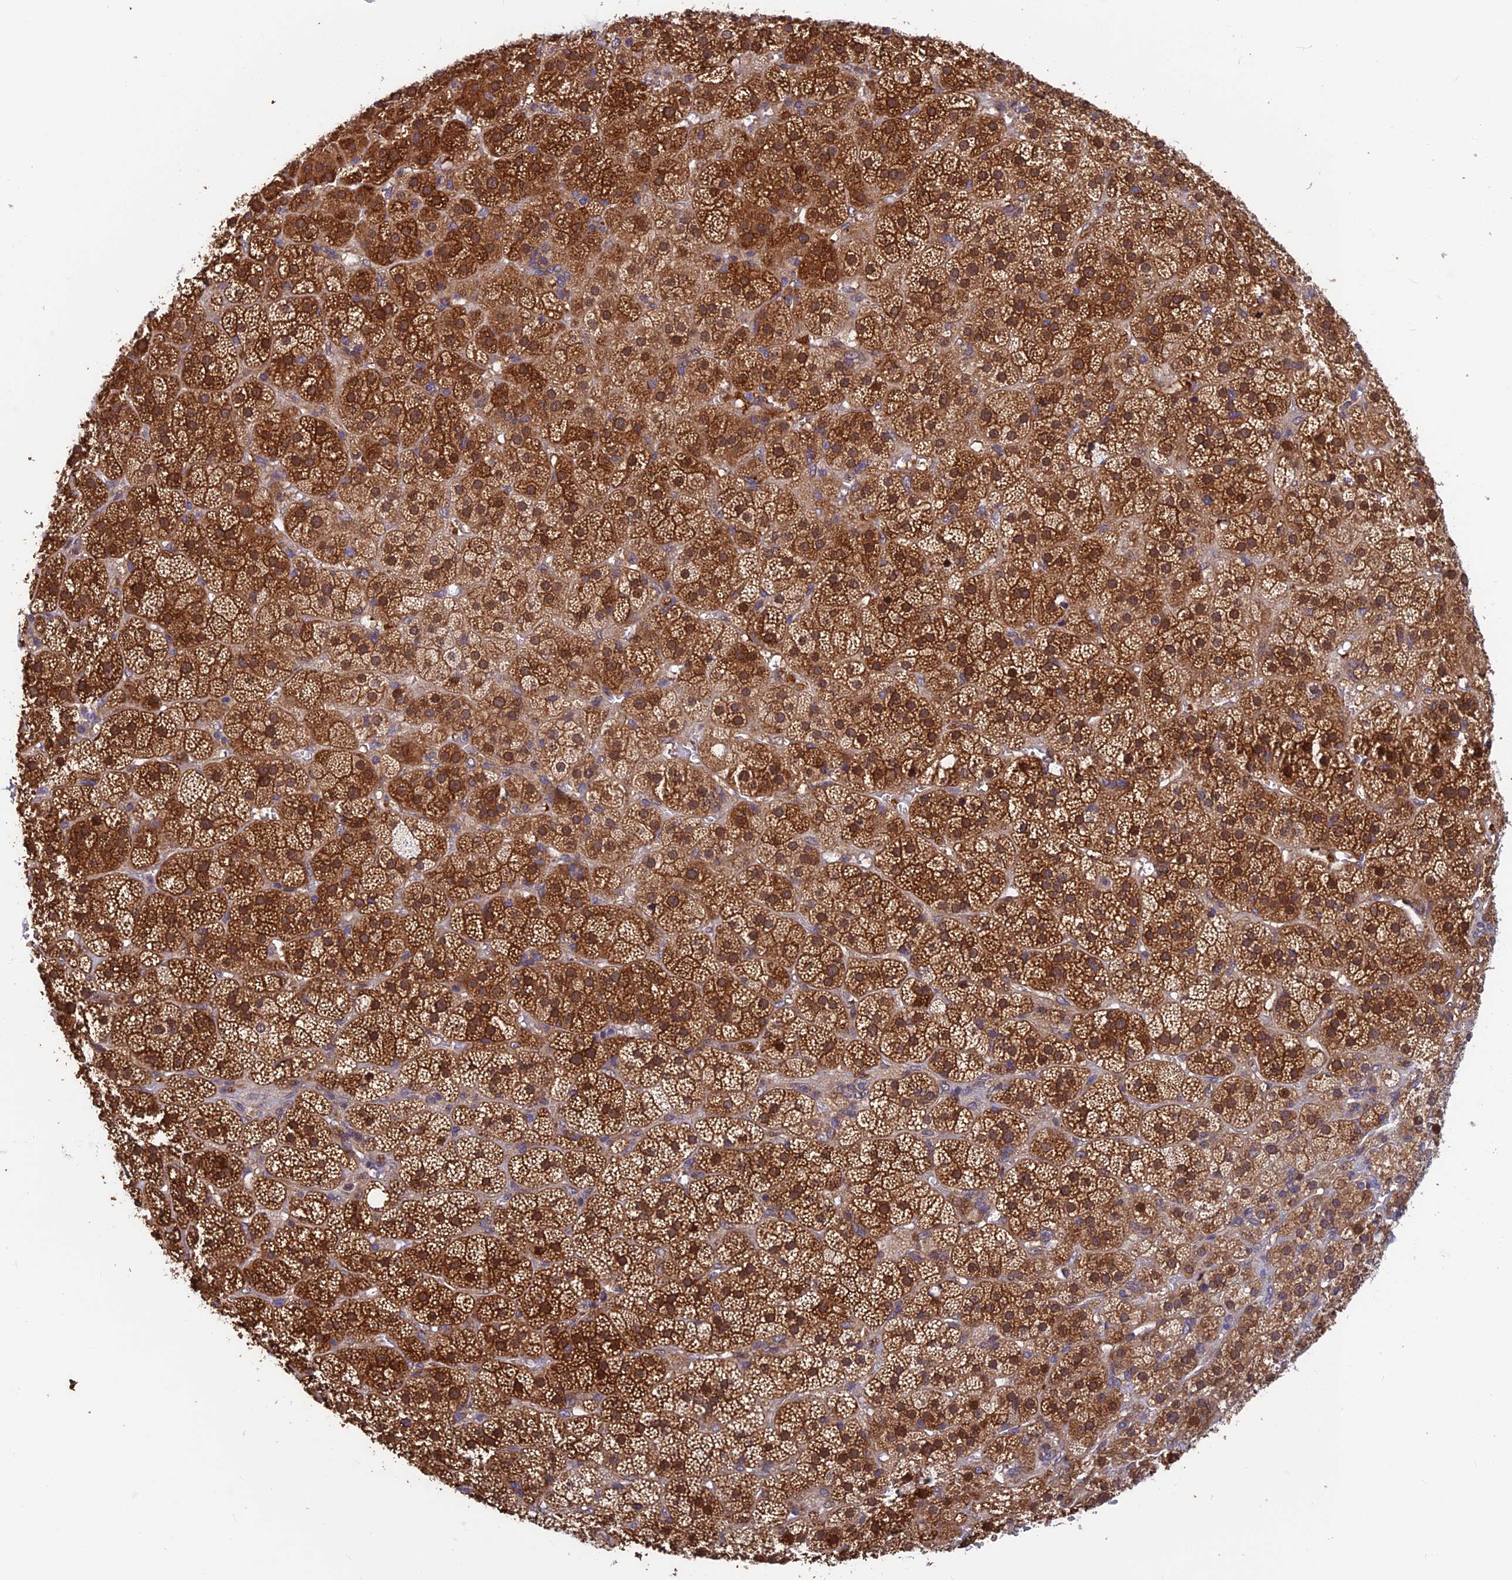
{"staining": {"intensity": "strong", "quantity": "25%-75%", "location": "cytoplasmic/membranous"}, "tissue": "adrenal gland", "cell_type": "Glandular cells", "image_type": "normal", "snomed": [{"axis": "morphology", "description": "Normal tissue, NOS"}, {"axis": "topography", "description": "Adrenal gland"}], "caption": "Unremarkable adrenal gland displays strong cytoplasmic/membranous positivity in about 25%-75% of glandular cells, visualized by immunohistochemistry. The staining was performed using DAB (3,3'-diaminobenzidine), with brown indicating positive protein expression. Nuclei are stained blue with hematoxylin.", "gene": "CCDC15", "patient": {"sex": "female", "age": 70}}